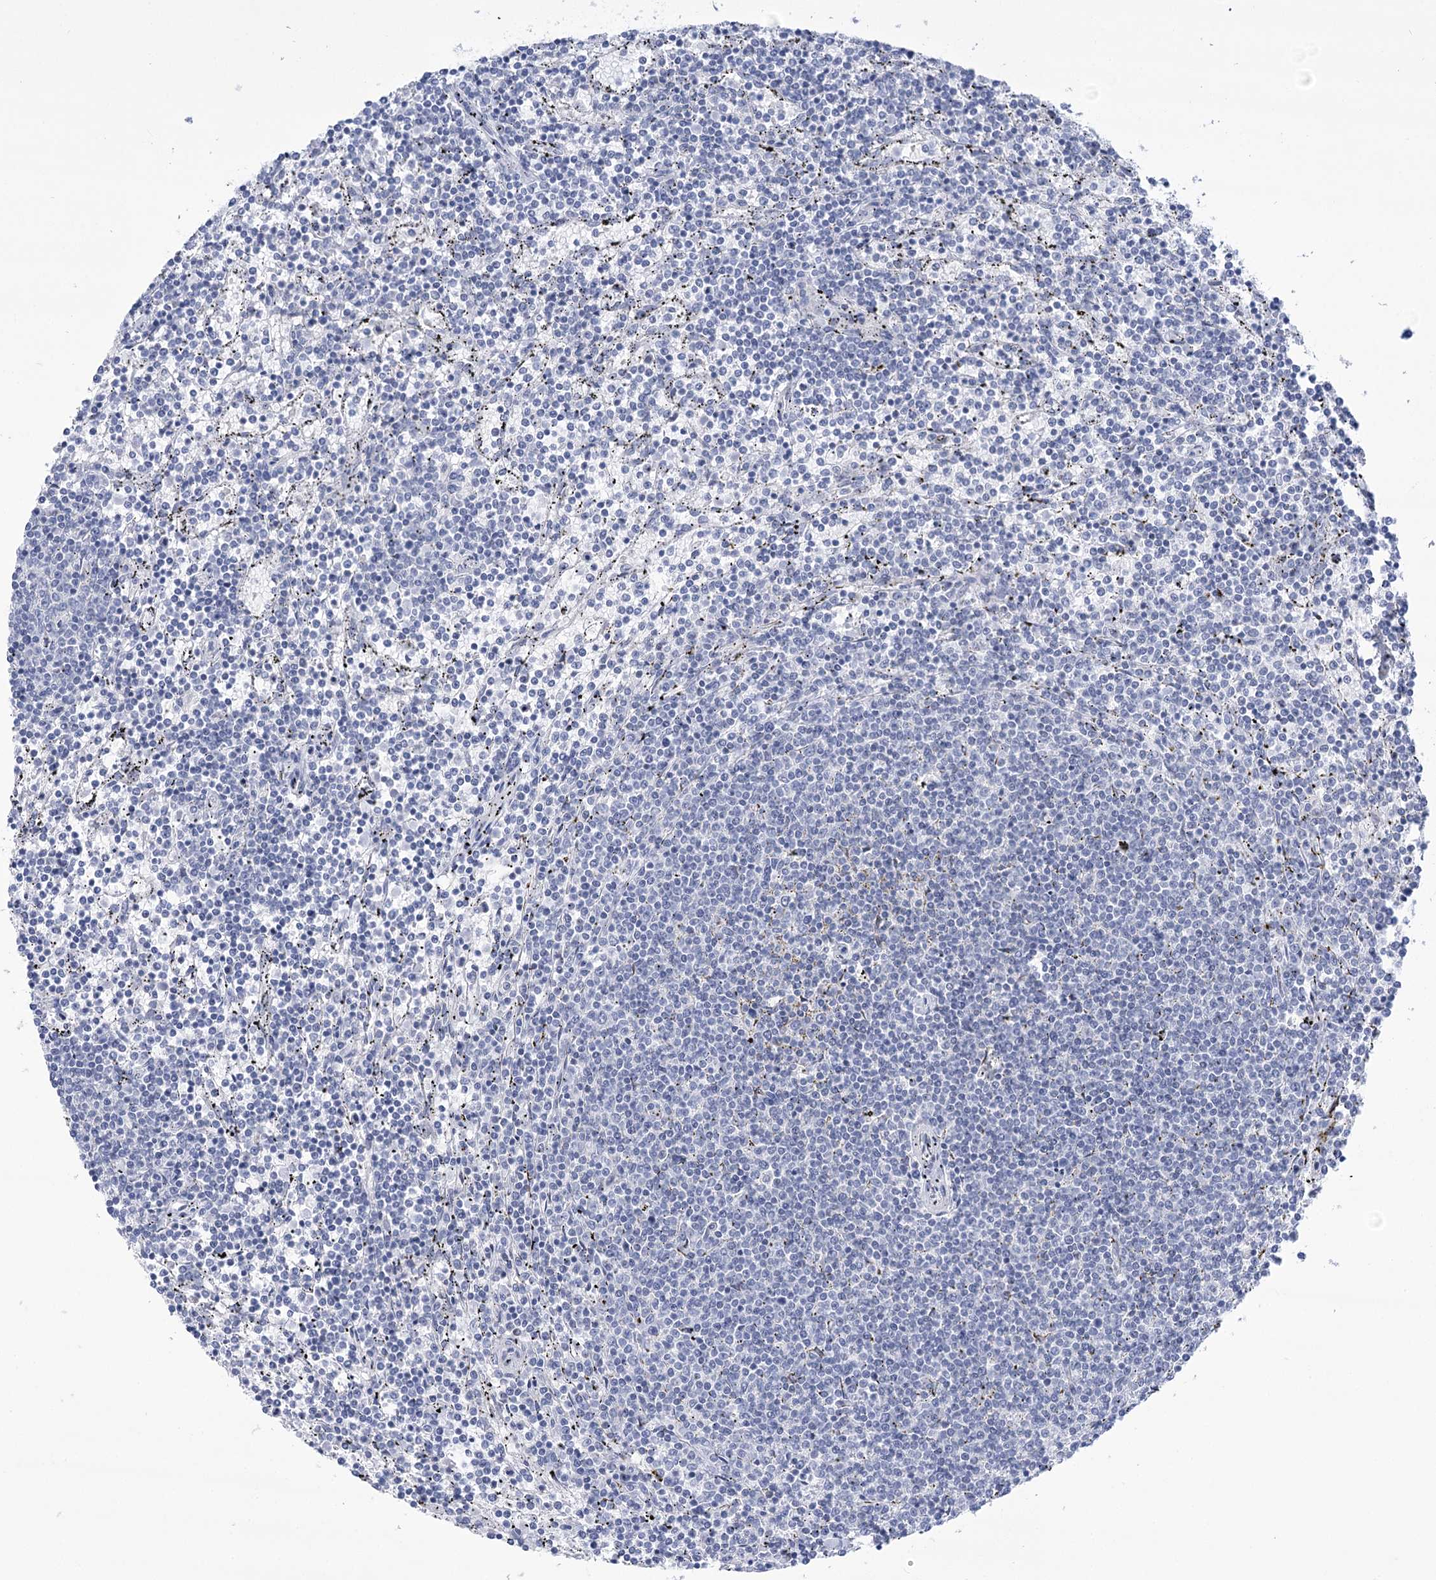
{"staining": {"intensity": "negative", "quantity": "none", "location": "none"}, "tissue": "lymphoma", "cell_type": "Tumor cells", "image_type": "cancer", "snomed": [{"axis": "morphology", "description": "Malignant lymphoma, non-Hodgkin's type, Low grade"}, {"axis": "topography", "description": "Spleen"}], "caption": "Protein analysis of low-grade malignant lymphoma, non-Hodgkin's type shows no significant expression in tumor cells.", "gene": "HORMAD1", "patient": {"sex": "female", "age": 50}}